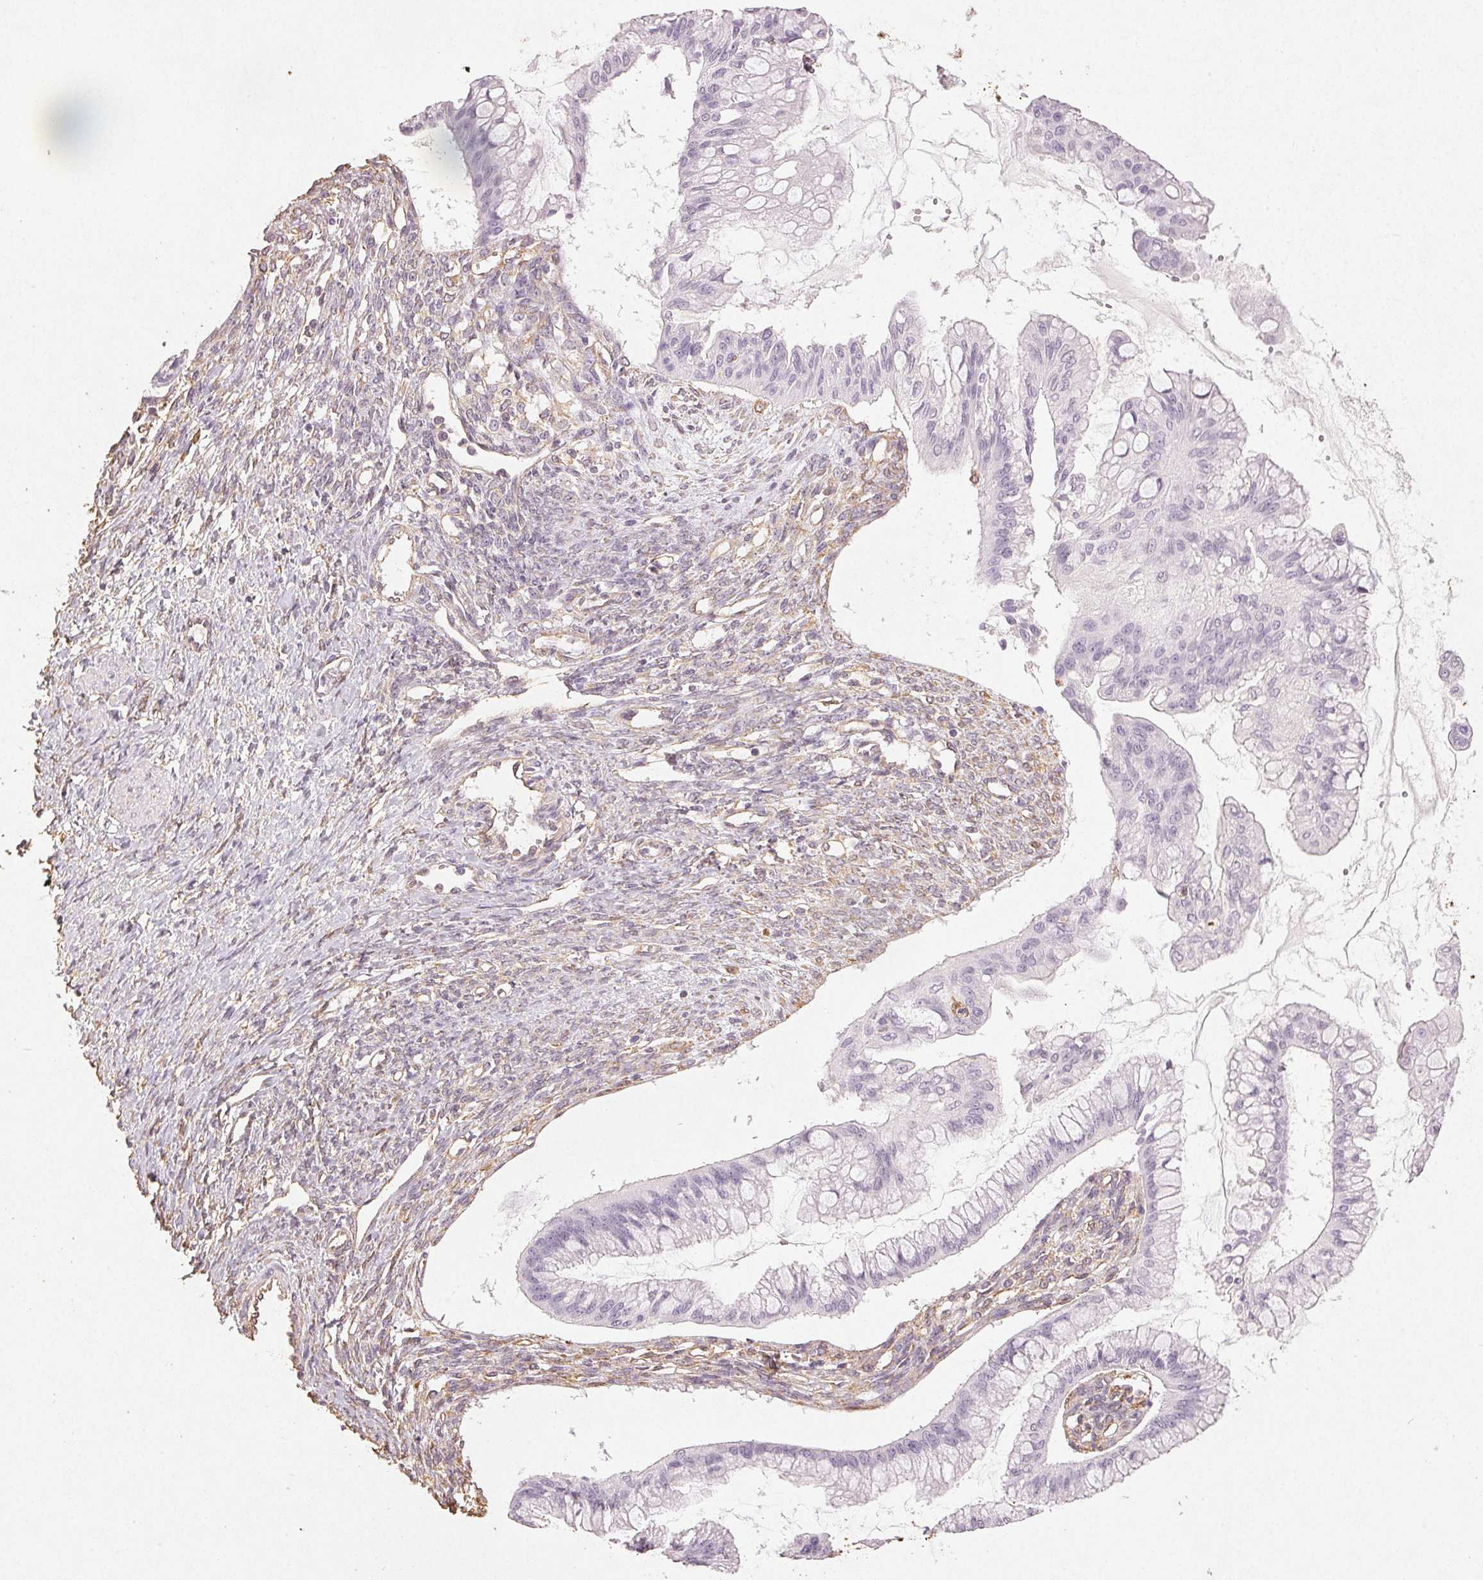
{"staining": {"intensity": "negative", "quantity": "none", "location": "none"}, "tissue": "ovarian cancer", "cell_type": "Tumor cells", "image_type": "cancer", "snomed": [{"axis": "morphology", "description": "Cystadenocarcinoma, mucinous, NOS"}, {"axis": "topography", "description": "Ovary"}], "caption": "Immunohistochemistry (IHC) photomicrograph of ovarian cancer (mucinous cystadenocarcinoma) stained for a protein (brown), which reveals no positivity in tumor cells.", "gene": "COL7A1", "patient": {"sex": "female", "age": 73}}